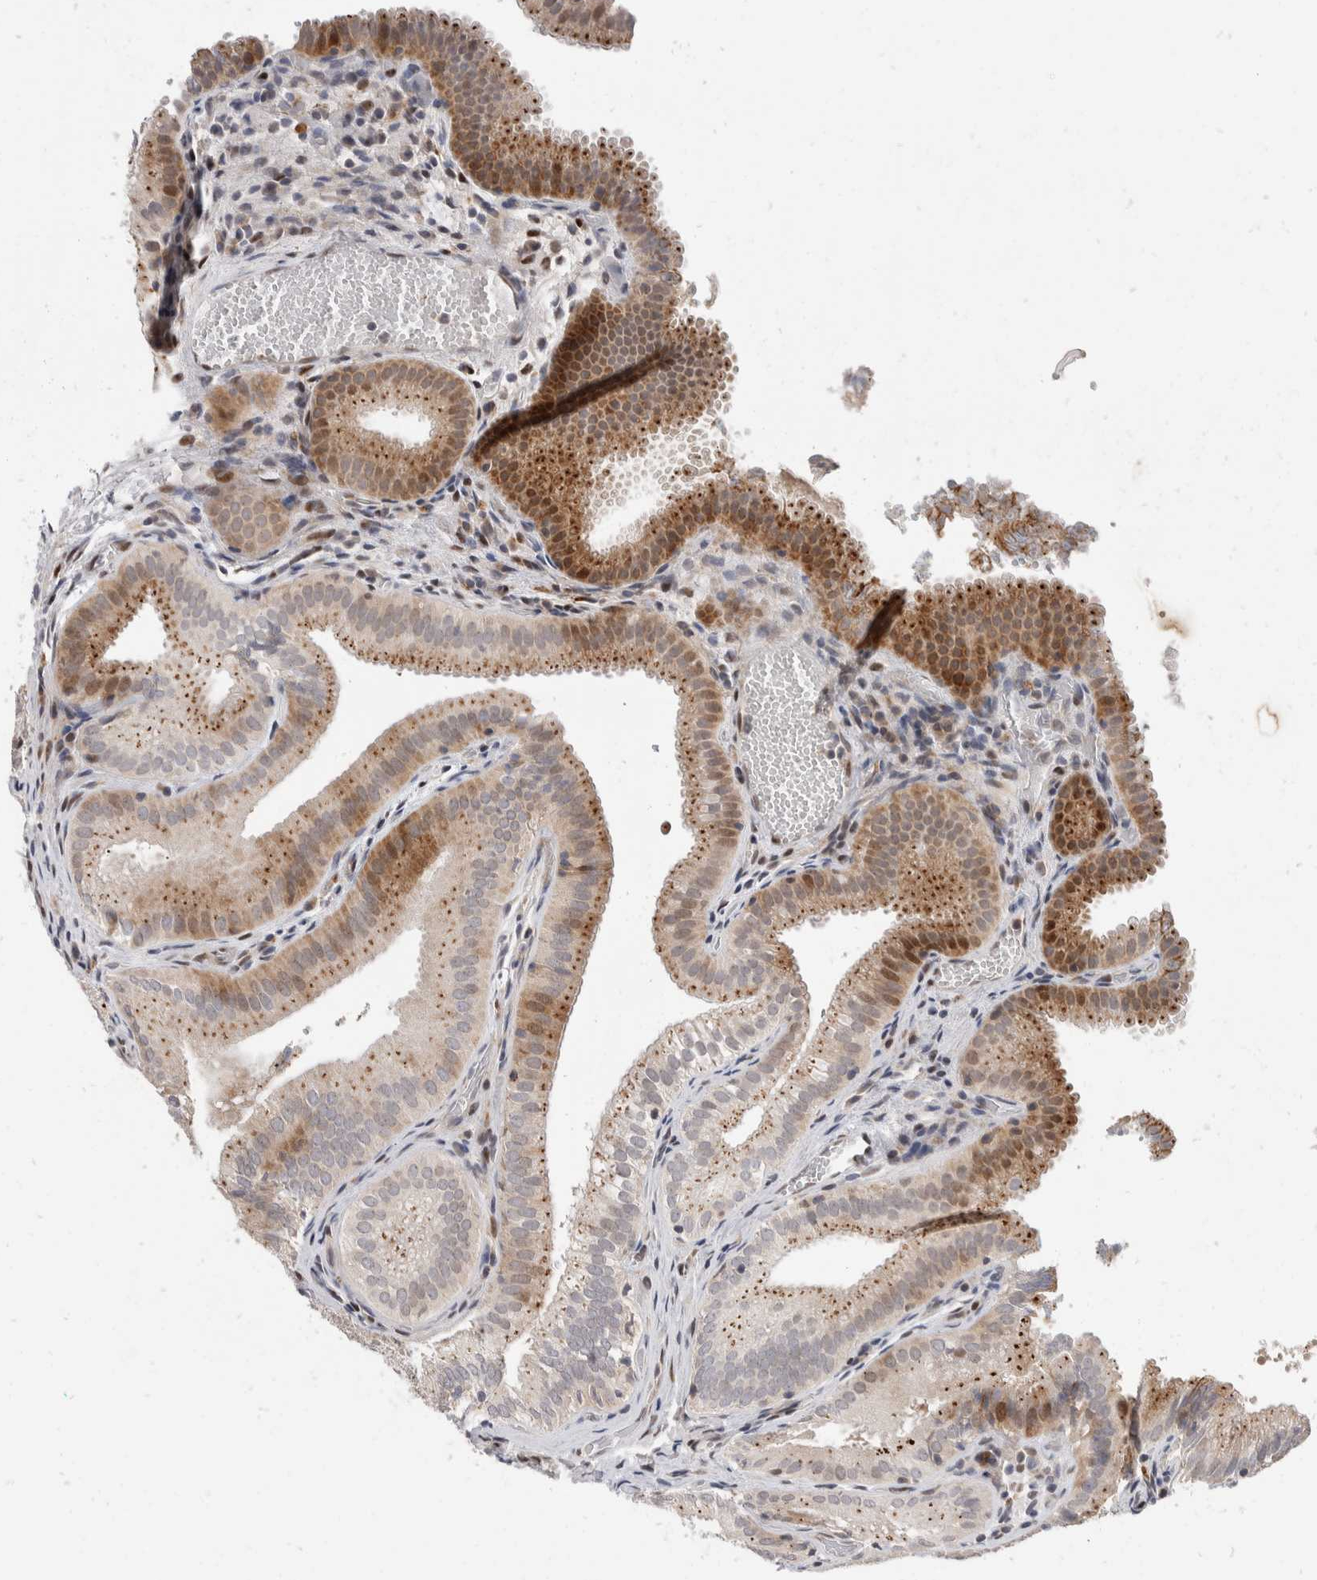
{"staining": {"intensity": "moderate", "quantity": "25%-75%", "location": "cytoplasmic/membranous,nuclear"}, "tissue": "gallbladder", "cell_type": "Glandular cells", "image_type": "normal", "snomed": [{"axis": "morphology", "description": "Normal tissue, NOS"}, {"axis": "topography", "description": "Gallbladder"}], "caption": "Immunohistochemical staining of benign human gallbladder demonstrates moderate cytoplasmic/membranous,nuclear protein staining in approximately 25%-75% of glandular cells.", "gene": "ZNF703", "patient": {"sex": "female", "age": 30}}